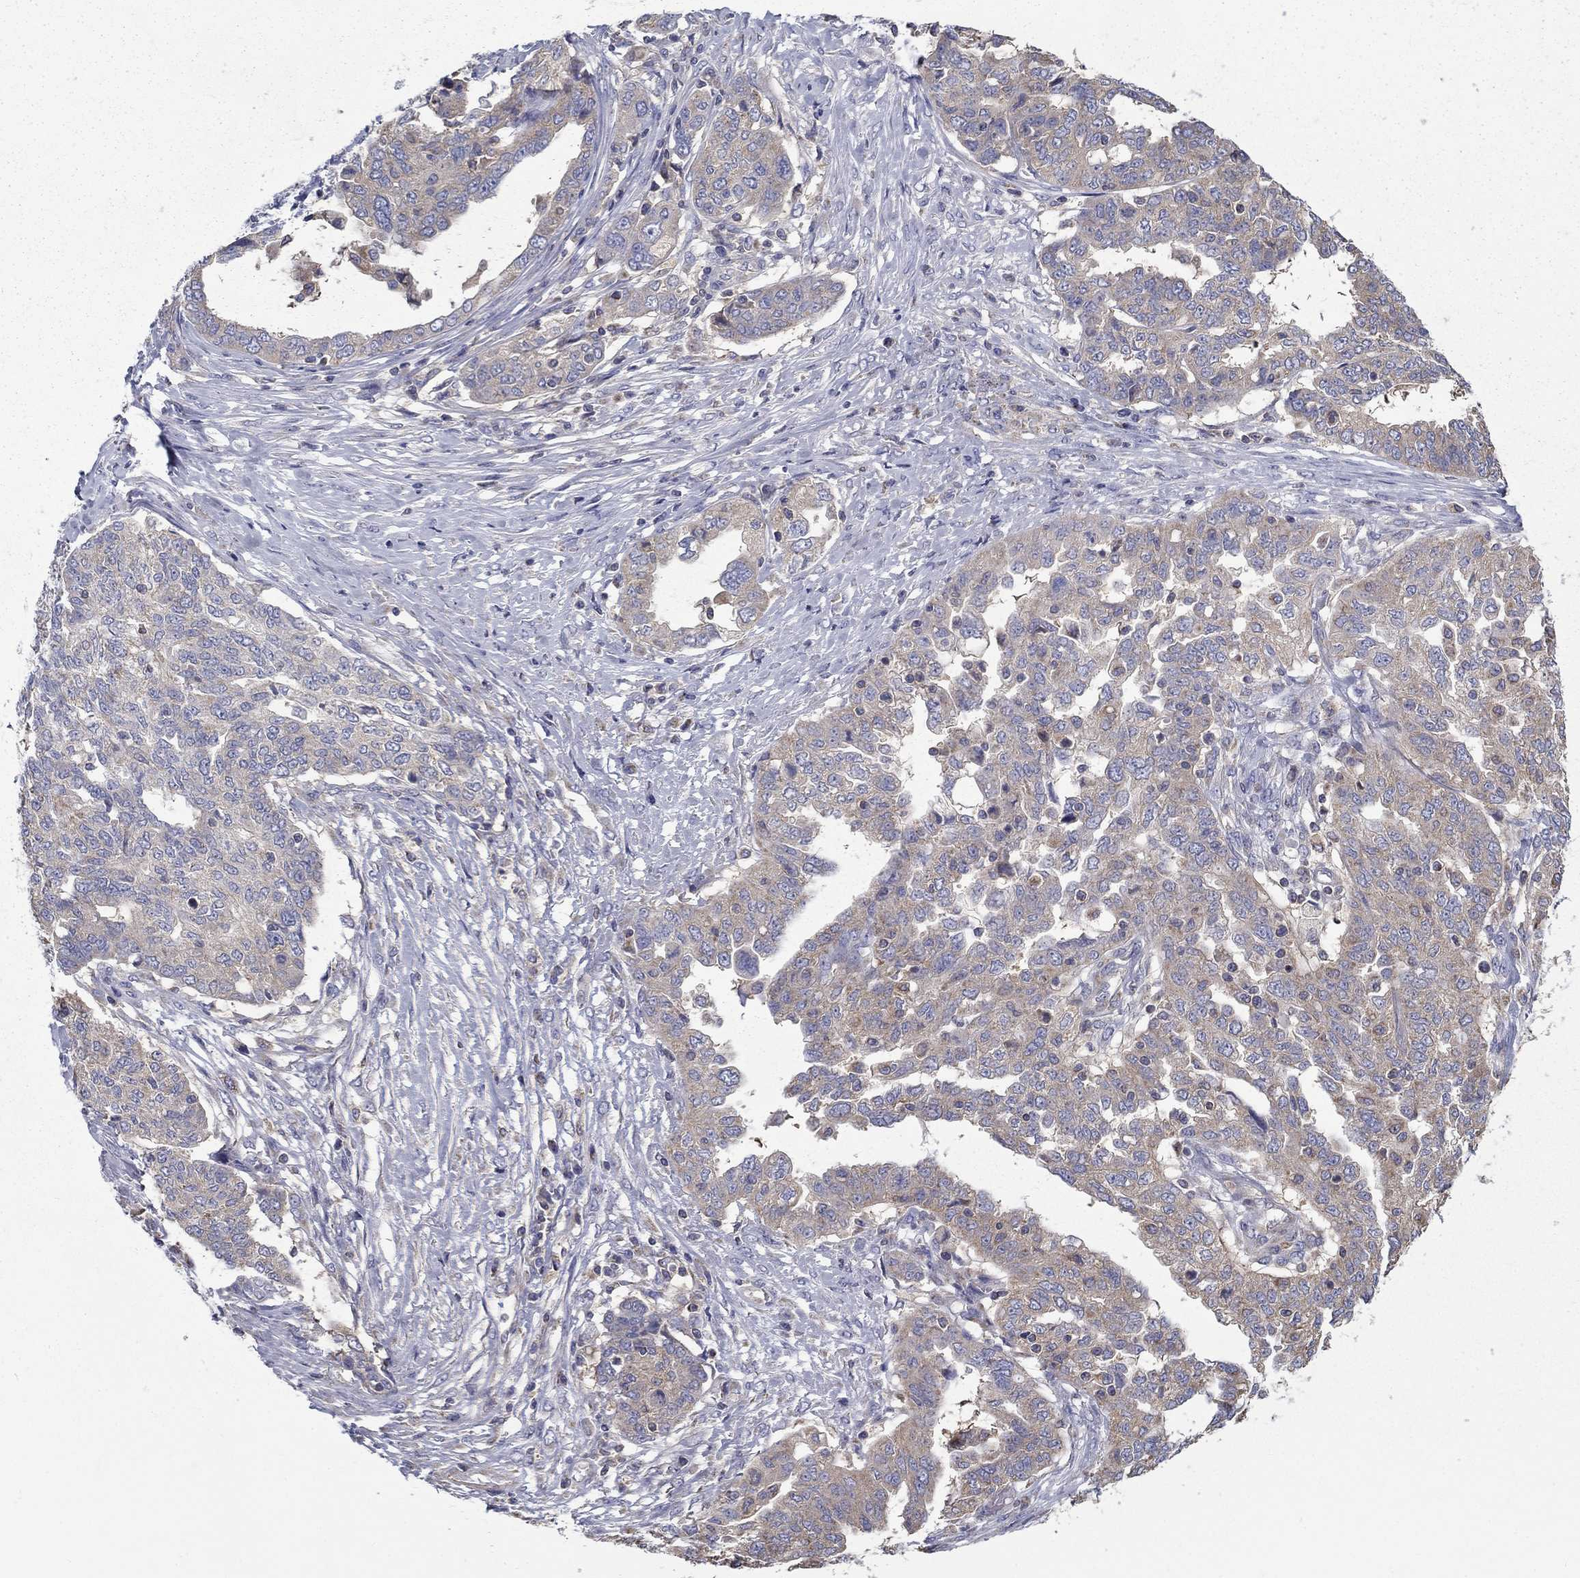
{"staining": {"intensity": "weak", "quantity": "<25%", "location": "cytoplasmic/membranous"}, "tissue": "ovarian cancer", "cell_type": "Tumor cells", "image_type": "cancer", "snomed": [{"axis": "morphology", "description": "Cystadenocarcinoma, serous, NOS"}, {"axis": "topography", "description": "Ovary"}], "caption": "Immunohistochemical staining of ovarian cancer reveals no significant staining in tumor cells.", "gene": "NME5", "patient": {"sex": "female", "age": 67}}